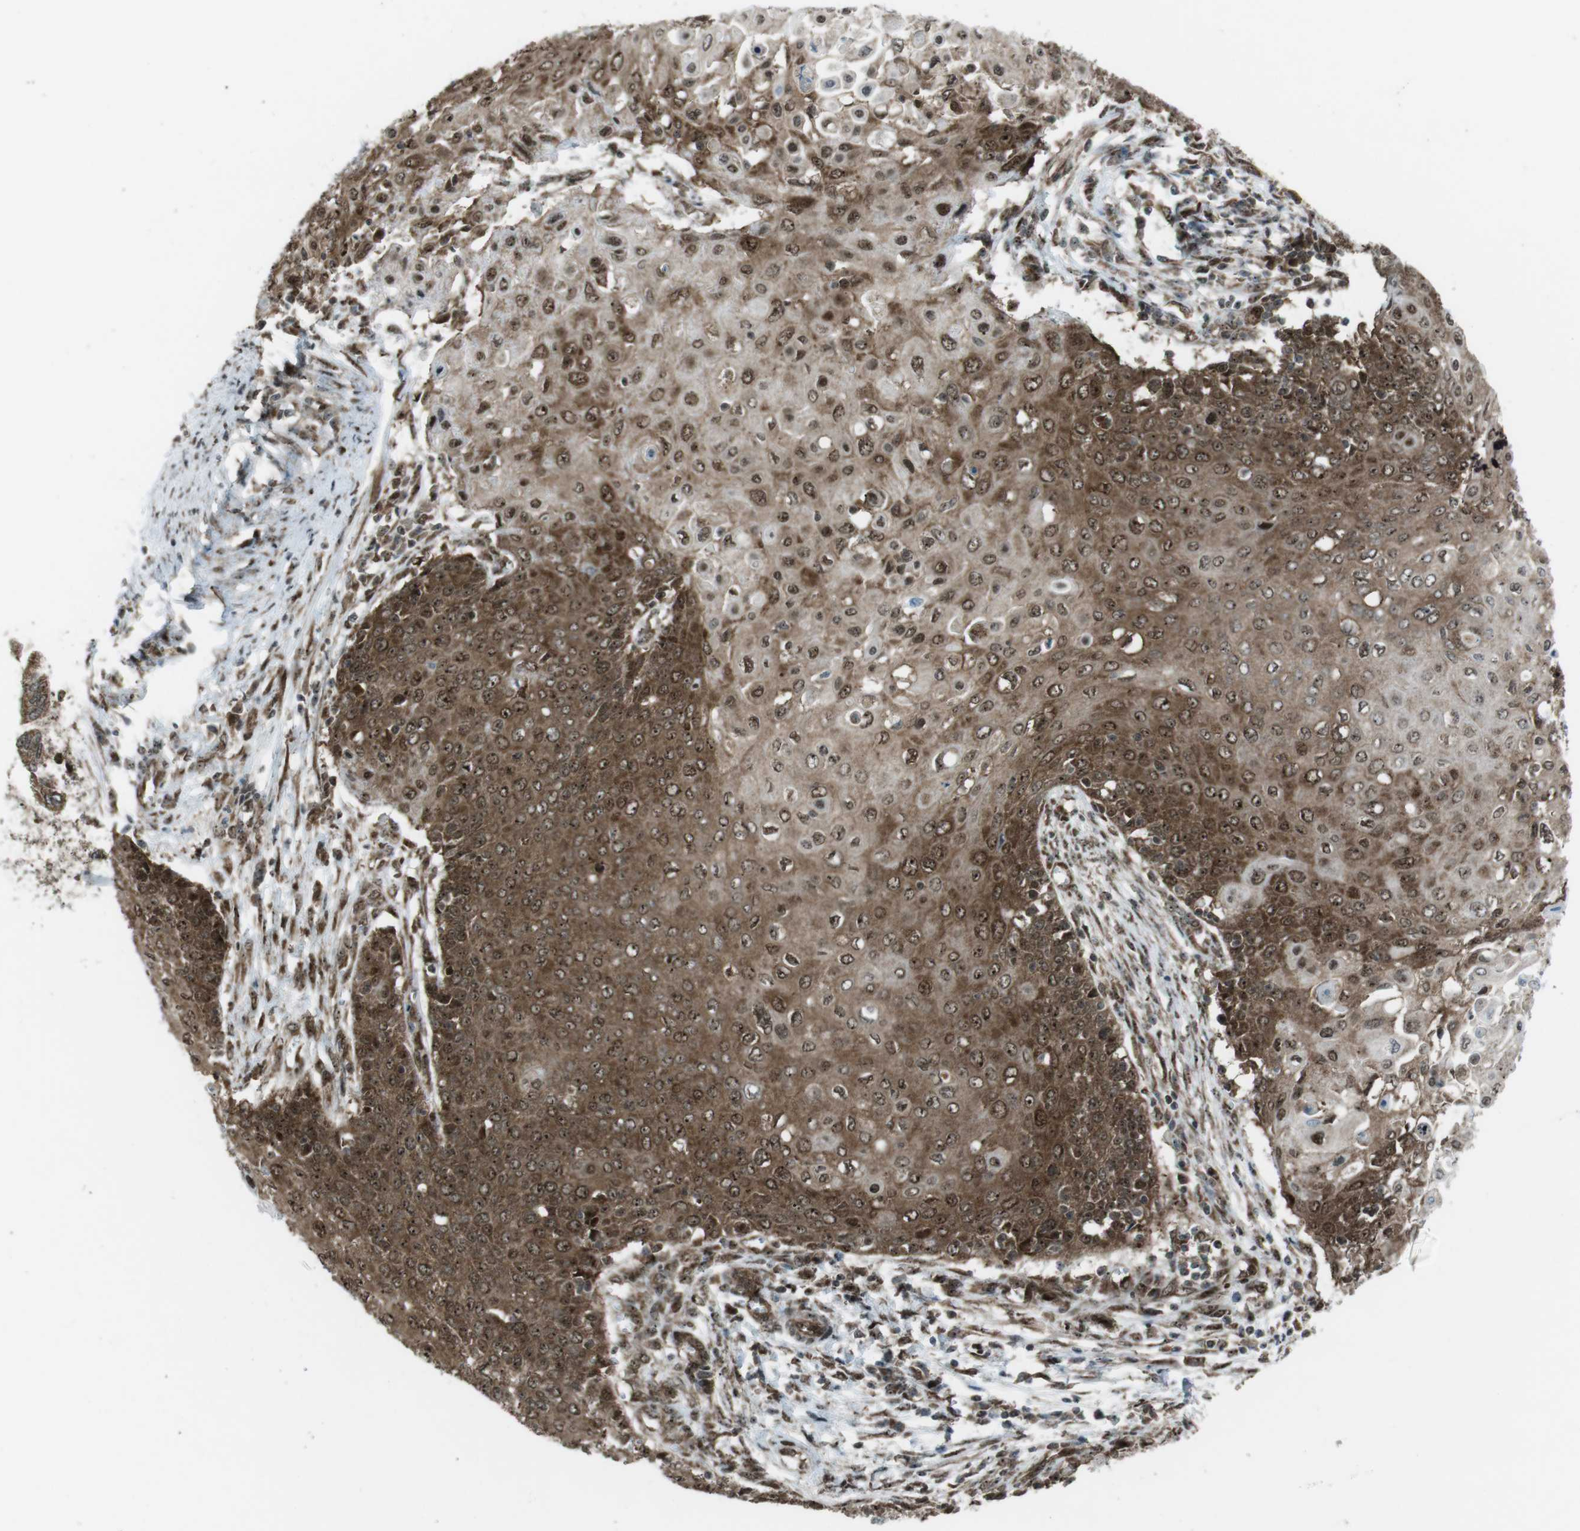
{"staining": {"intensity": "moderate", "quantity": ">75%", "location": "cytoplasmic/membranous,nuclear"}, "tissue": "cervical cancer", "cell_type": "Tumor cells", "image_type": "cancer", "snomed": [{"axis": "morphology", "description": "Squamous cell carcinoma, NOS"}, {"axis": "topography", "description": "Cervix"}], "caption": "High-magnification brightfield microscopy of cervical squamous cell carcinoma stained with DAB (3,3'-diaminobenzidine) (brown) and counterstained with hematoxylin (blue). tumor cells exhibit moderate cytoplasmic/membranous and nuclear positivity is identified in approximately>75% of cells.", "gene": "CSNK1D", "patient": {"sex": "female", "age": 39}}